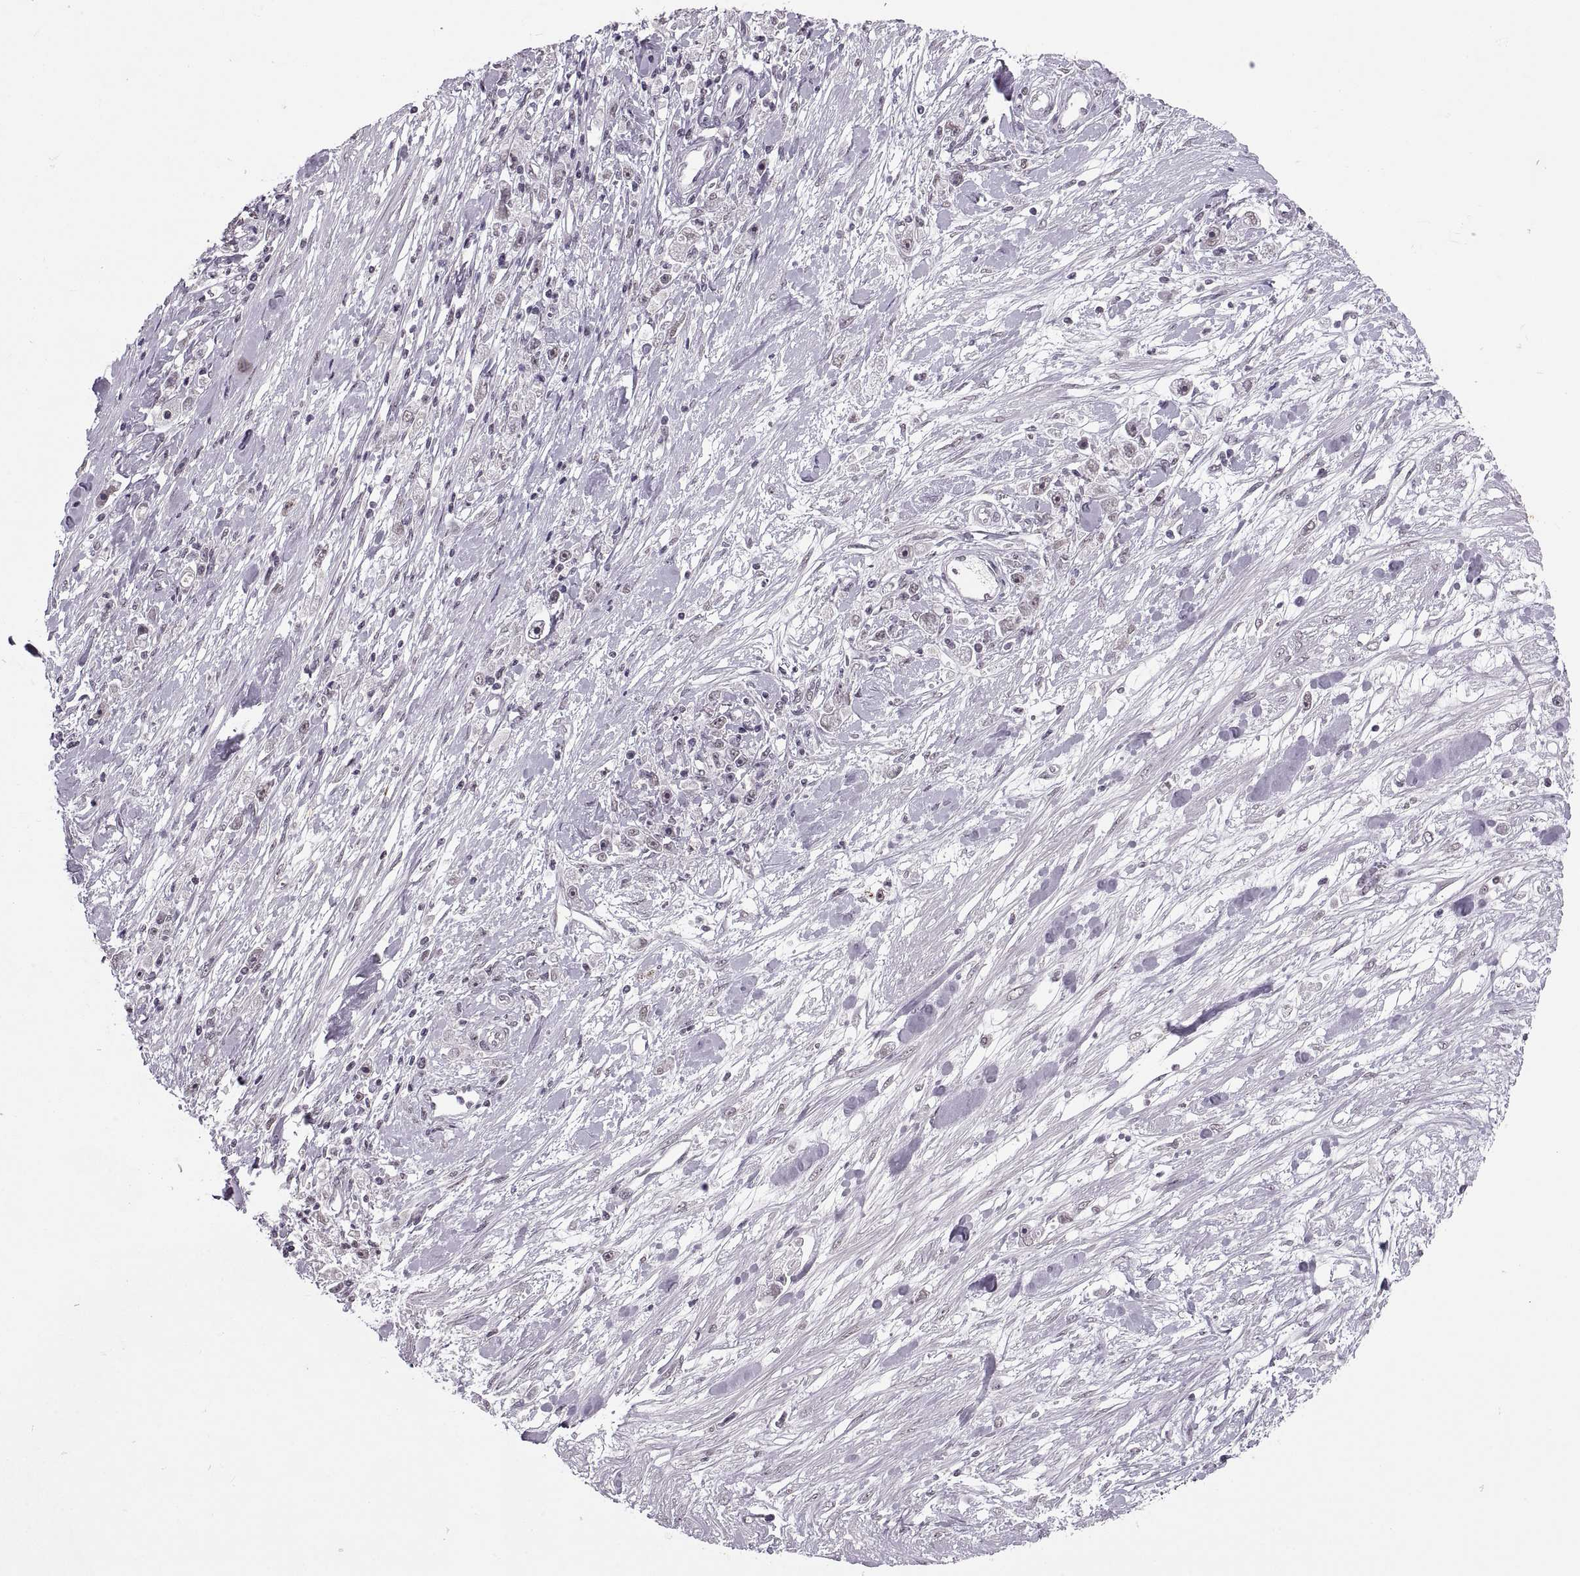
{"staining": {"intensity": "negative", "quantity": "none", "location": "none"}, "tissue": "stomach cancer", "cell_type": "Tumor cells", "image_type": "cancer", "snomed": [{"axis": "morphology", "description": "Adenocarcinoma, NOS"}, {"axis": "topography", "description": "Stomach"}], "caption": "This is an IHC micrograph of stomach adenocarcinoma. There is no positivity in tumor cells.", "gene": "OTP", "patient": {"sex": "female", "age": 59}}